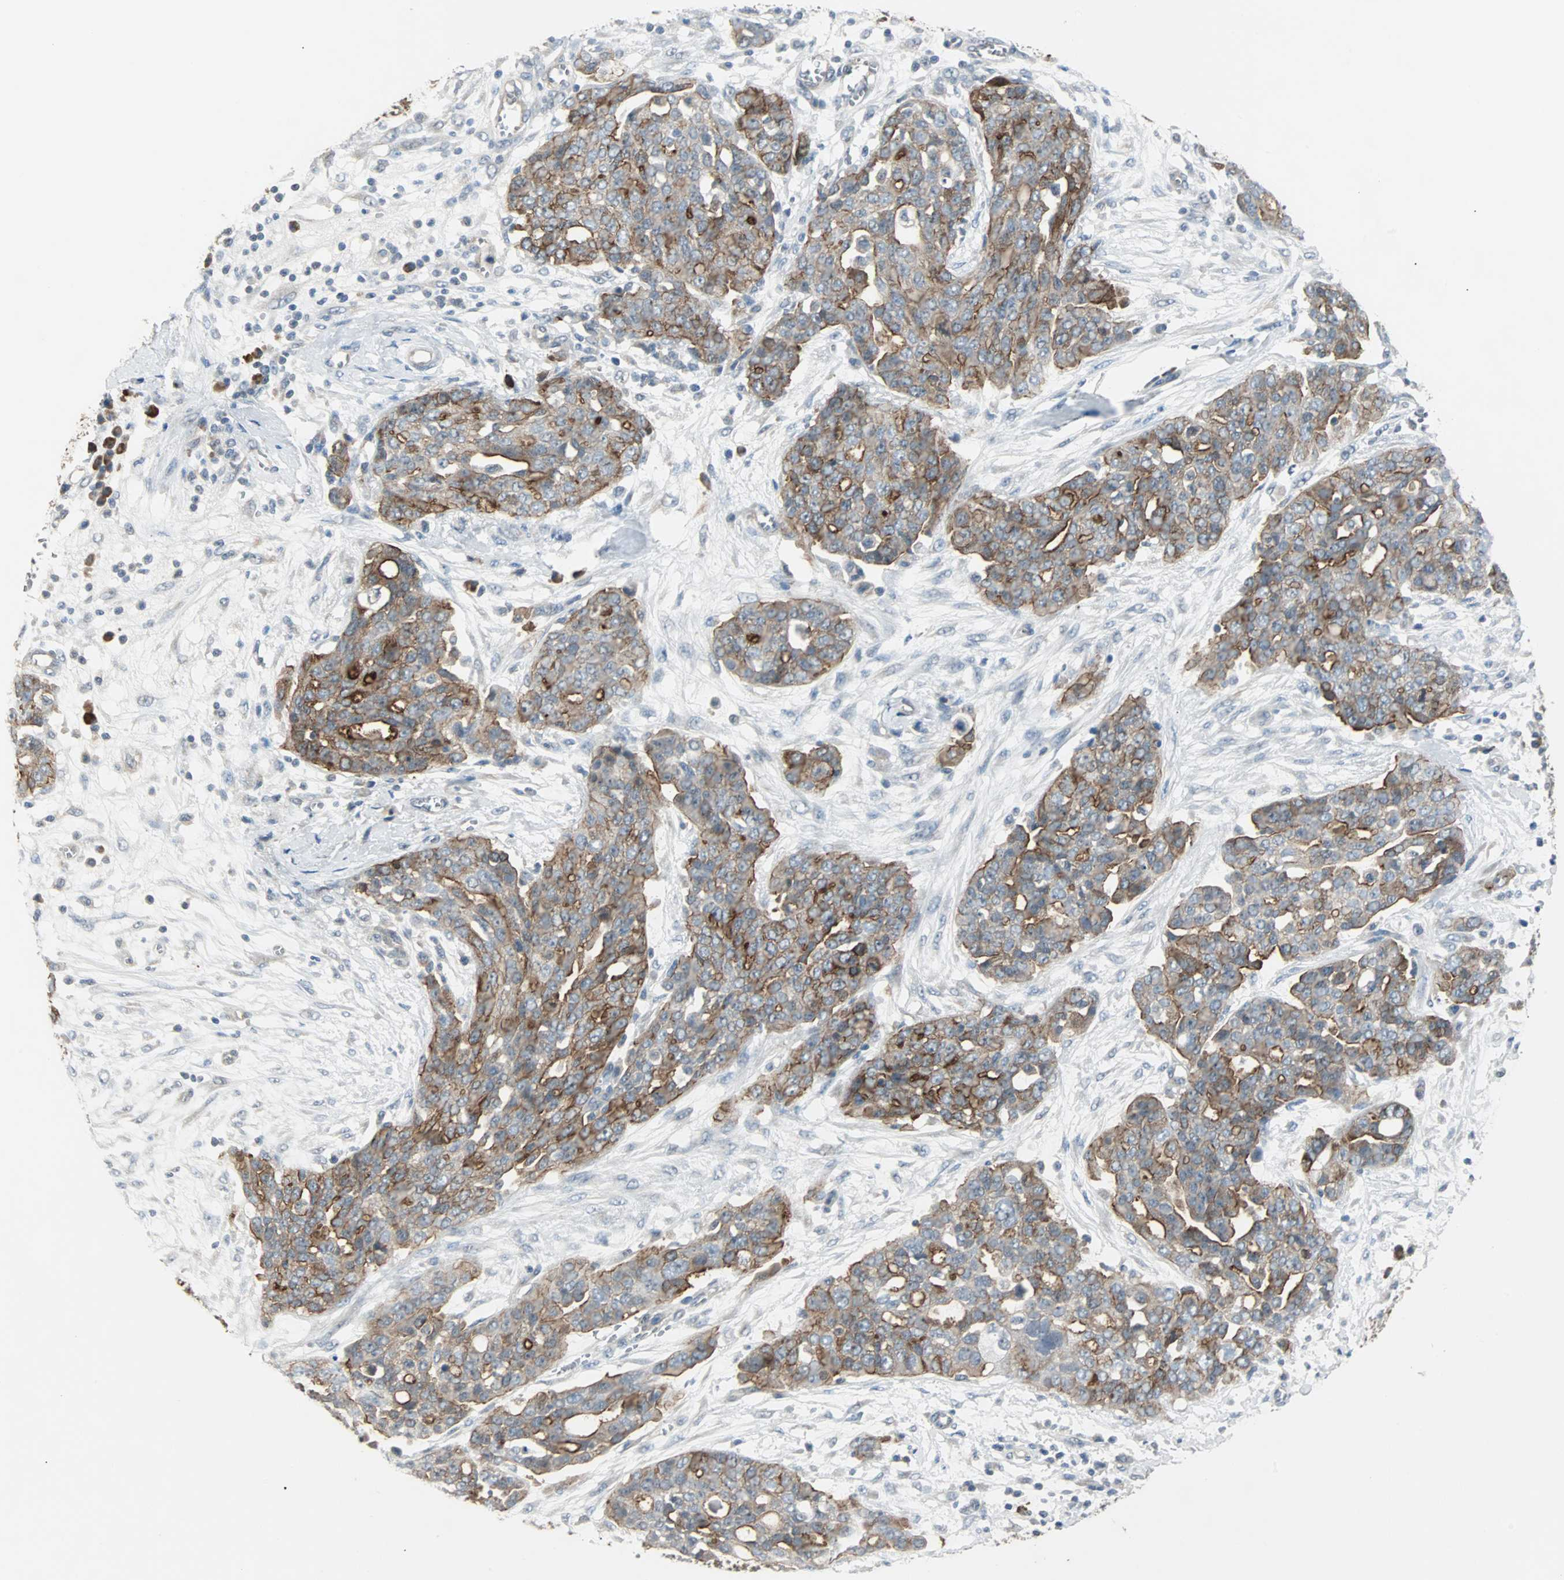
{"staining": {"intensity": "moderate", "quantity": ">75%", "location": "cytoplasmic/membranous"}, "tissue": "ovarian cancer", "cell_type": "Tumor cells", "image_type": "cancer", "snomed": [{"axis": "morphology", "description": "Cystadenocarcinoma, serous, NOS"}, {"axis": "topography", "description": "Soft tissue"}, {"axis": "topography", "description": "Ovary"}], "caption": "An immunohistochemistry (IHC) micrograph of tumor tissue is shown. Protein staining in brown shows moderate cytoplasmic/membranous positivity in ovarian cancer within tumor cells.", "gene": "CMC2", "patient": {"sex": "female", "age": 57}}